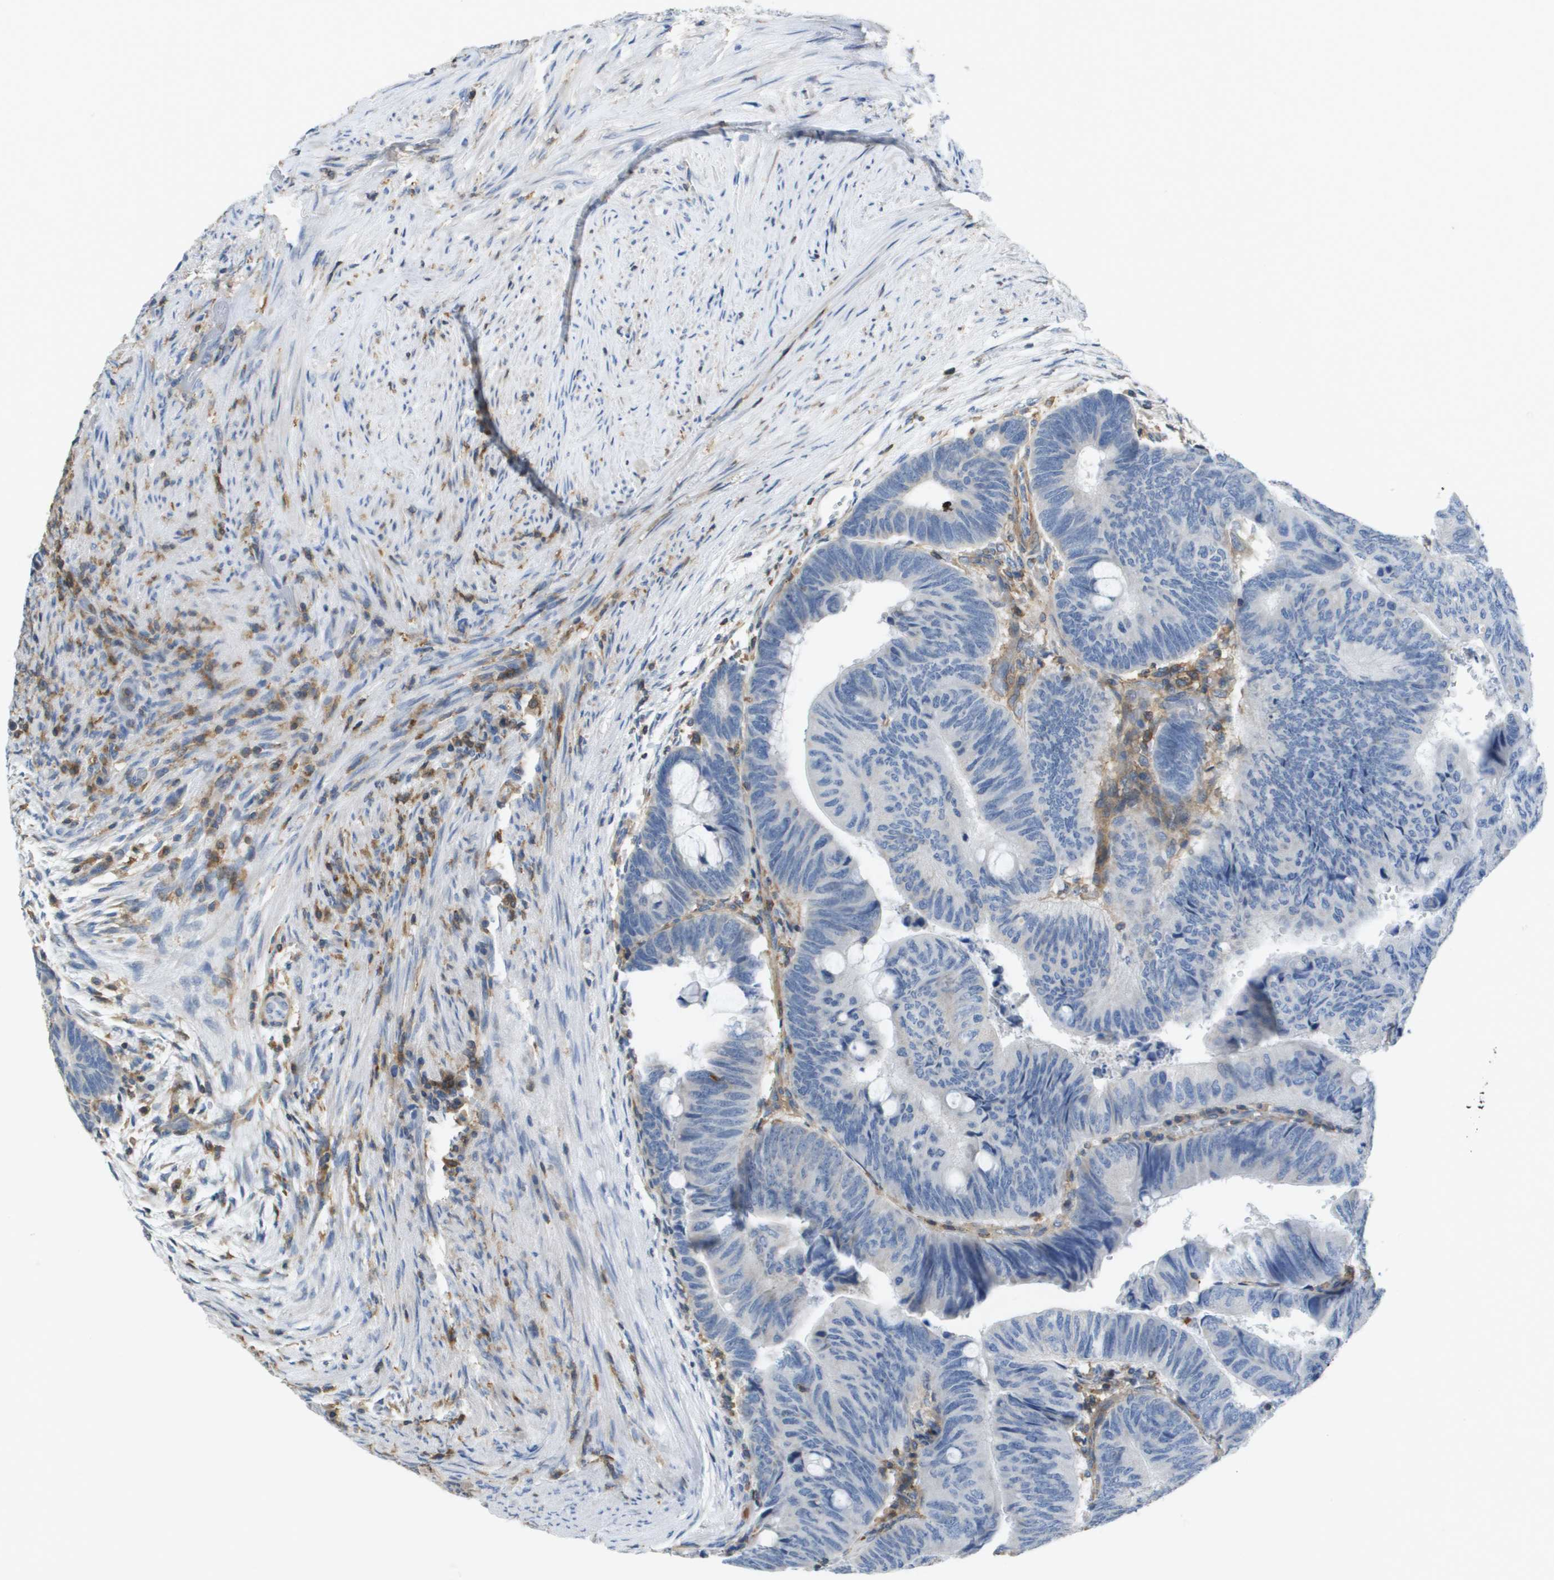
{"staining": {"intensity": "negative", "quantity": "none", "location": "none"}, "tissue": "colorectal cancer", "cell_type": "Tumor cells", "image_type": "cancer", "snomed": [{"axis": "morphology", "description": "Normal tissue, NOS"}, {"axis": "morphology", "description": "Adenocarcinoma, NOS"}, {"axis": "topography", "description": "Rectum"}, {"axis": "topography", "description": "Peripheral nerve tissue"}], "caption": "The histopathology image shows no staining of tumor cells in colorectal adenocarcinoma.", "gene": "RCSD1", "patient": {"sex": "male", "age": 92}}